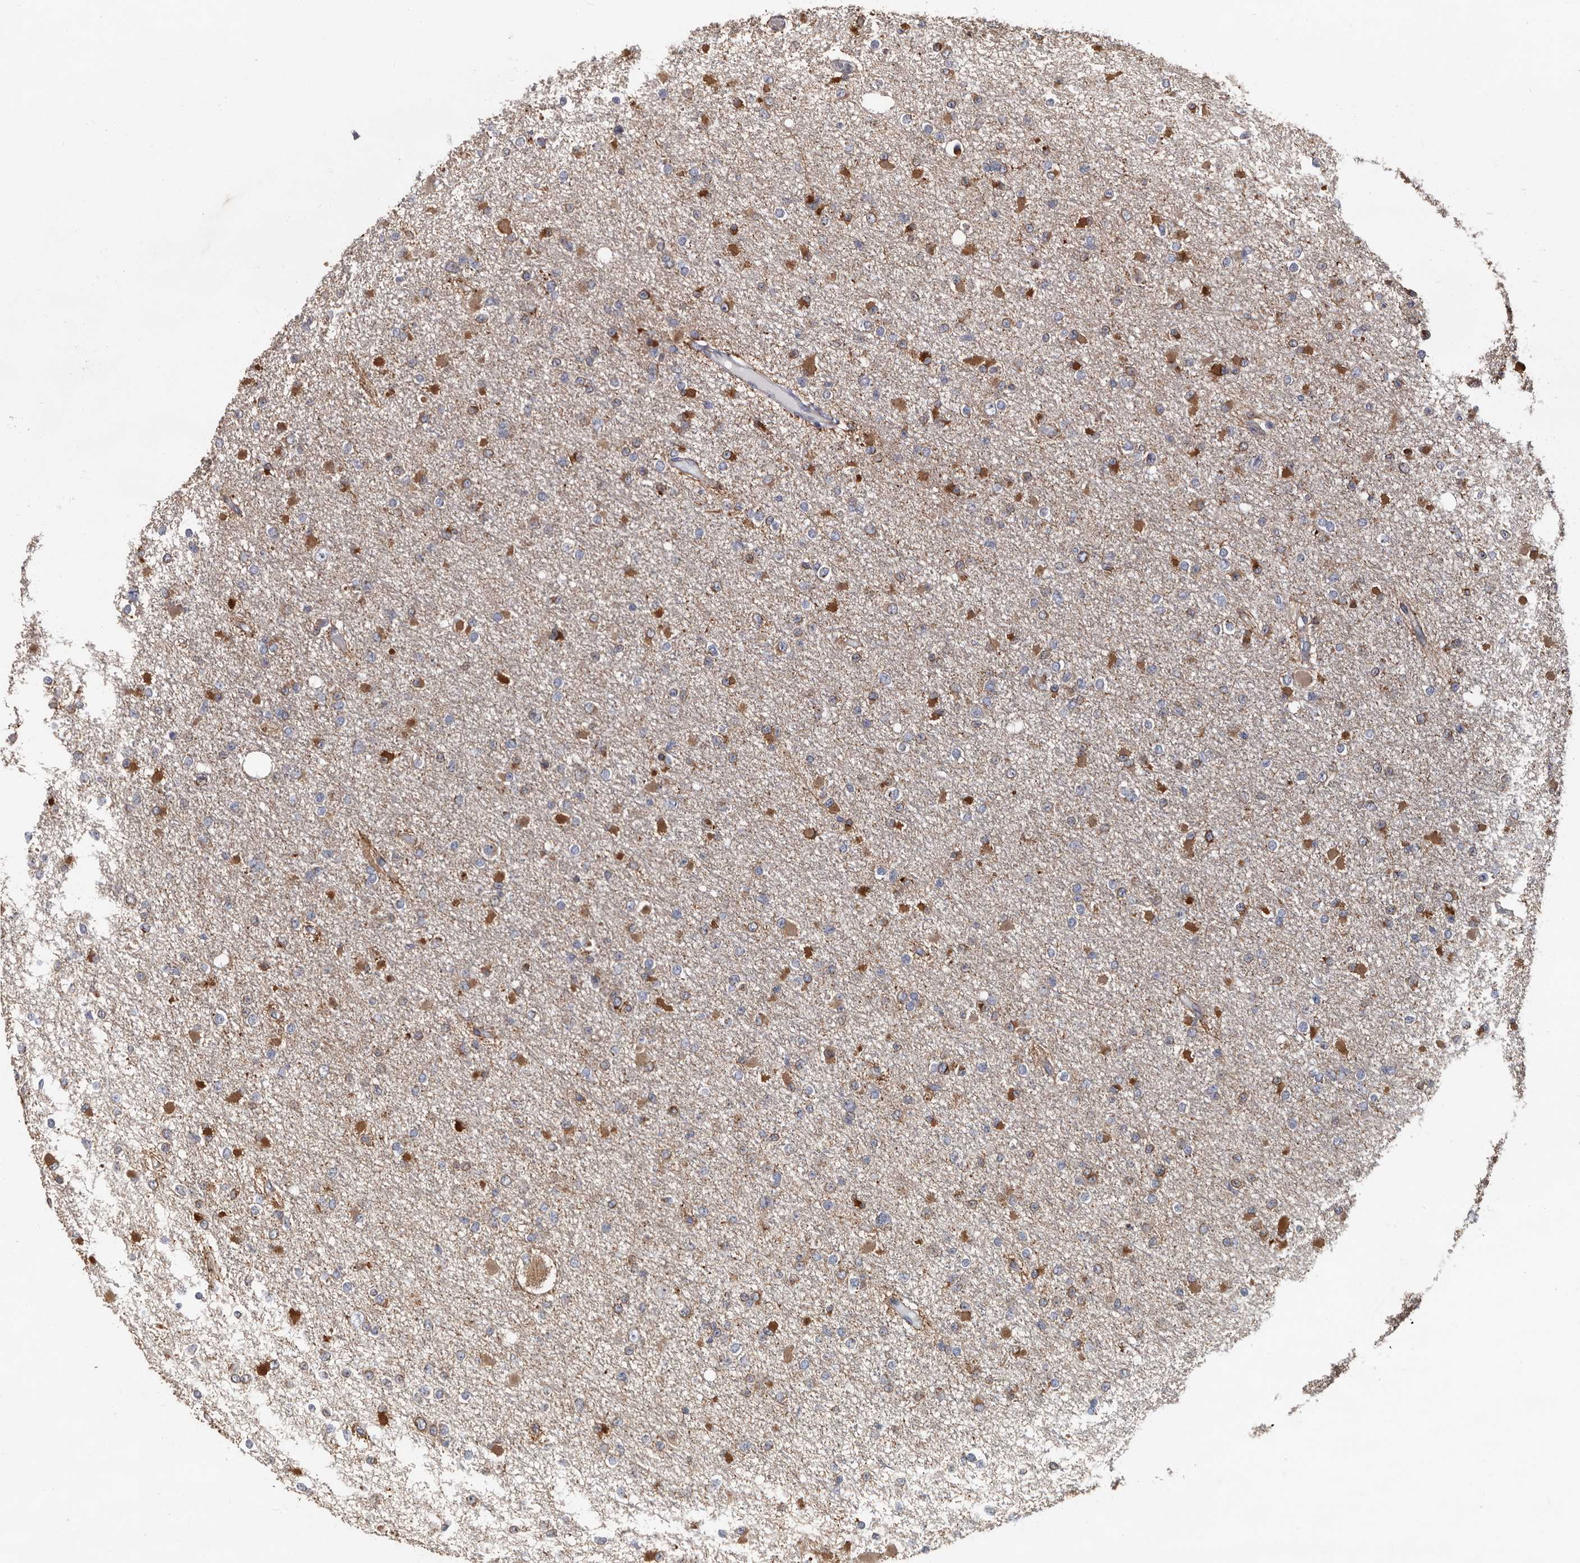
{"staining": {"intensity": "moderate", "quantity": "<25%", "location": "cytoplasmic/membranous"}, "tissue": "glioma", "cell_type": "Tumor cells", "image_type": "cancer", "snomed": [{"axis": "morphology", "description": "Glioma, malignant, Low grade"}, {"axis": "topography", "description": "Brain"}], "caption": "Immunohistochemical staining of human glioma exhibits low levels of moderate cytoplasmic/membranous protein staining in about <25% of tumor cells.", "gene": "MRPL18", "patient": {"sex": "female", "age": 22}}